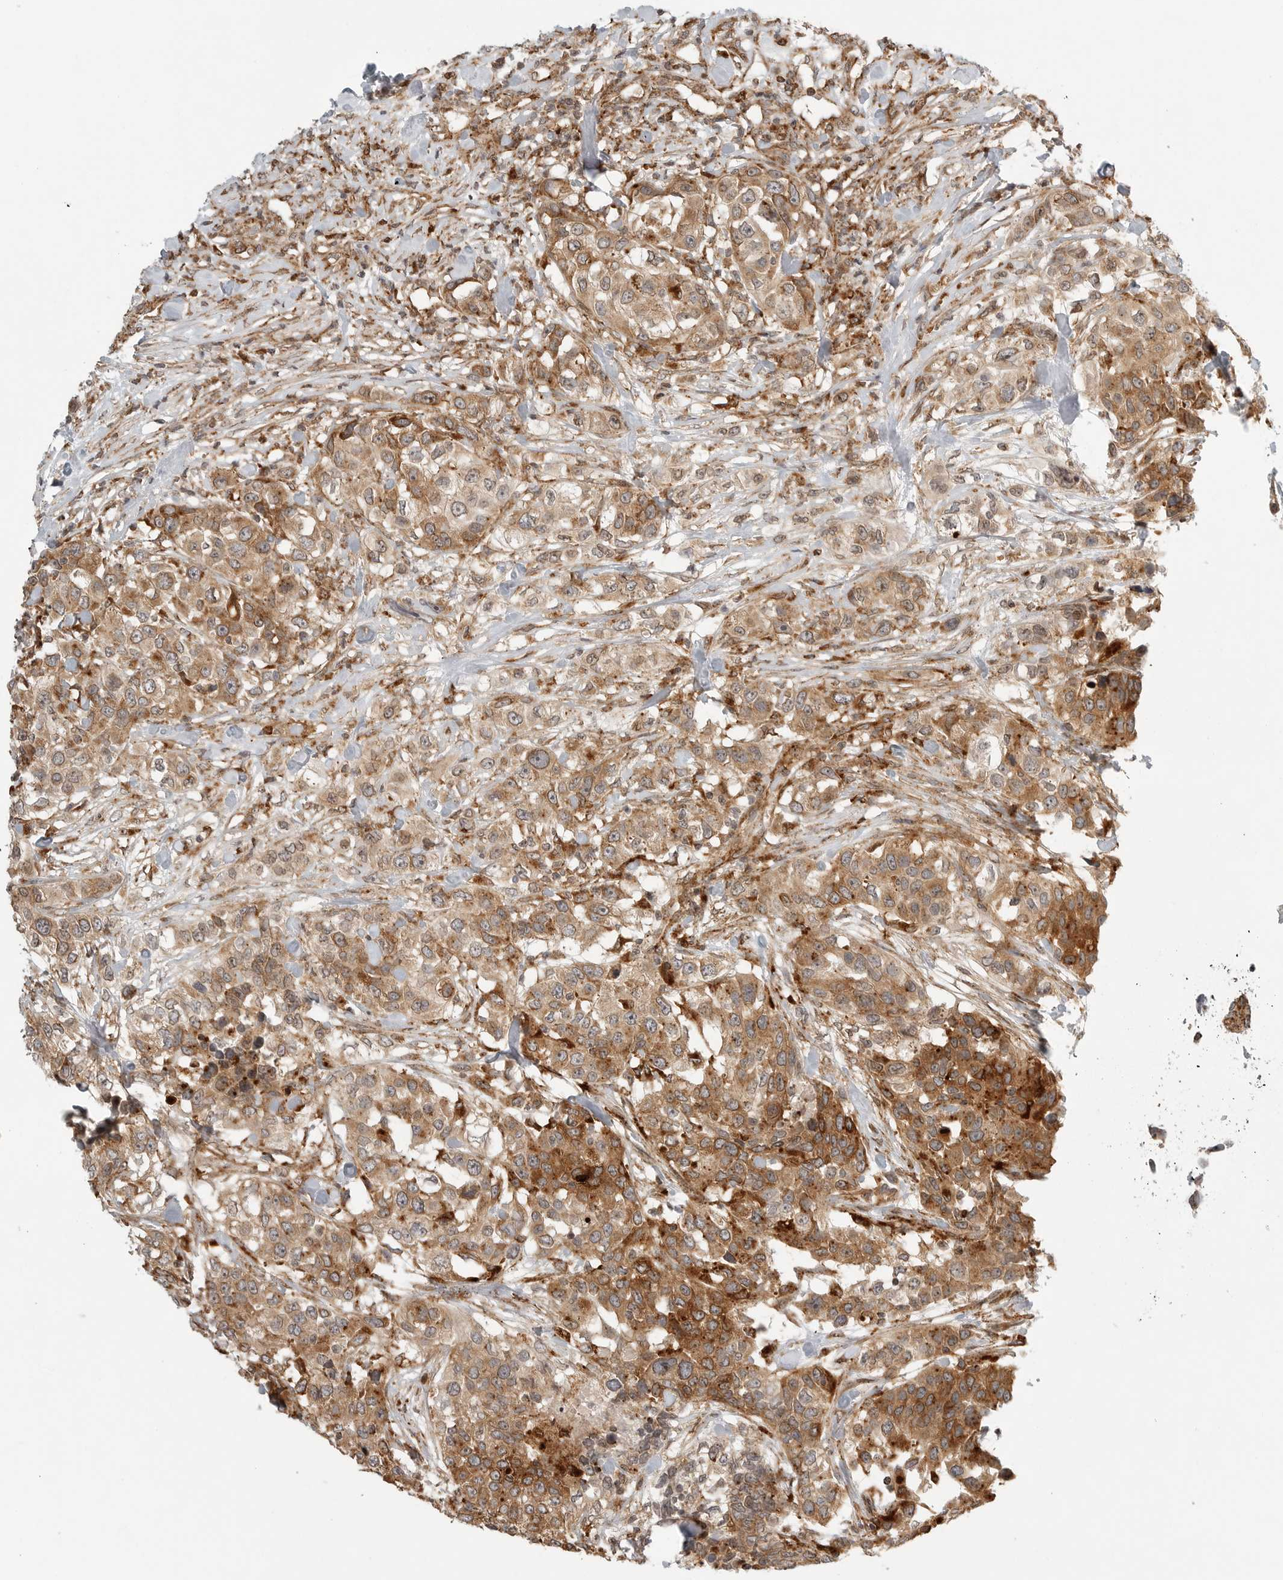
{"staining": {"intensity": "strong", "quantity": ">75%", "location": "cytoplasmic/membranous"}, "tissue": "urothelial cancer", "cell_type": "Tumor cells", "image_type": "cancer", "snomed": [{"axis": "morphology", "description": "Urothelial carcinoma, High grade"}, {"axis": "topography", "description": "Urinary bladder"}], "caption": "Protein staining of urothelial cancer tissue demonstrates strong cytoplasmic/membranous expression in about >75% of tumor cells.", "gene": "IDUA", "patient": {"sex": "female", "age": 80}}